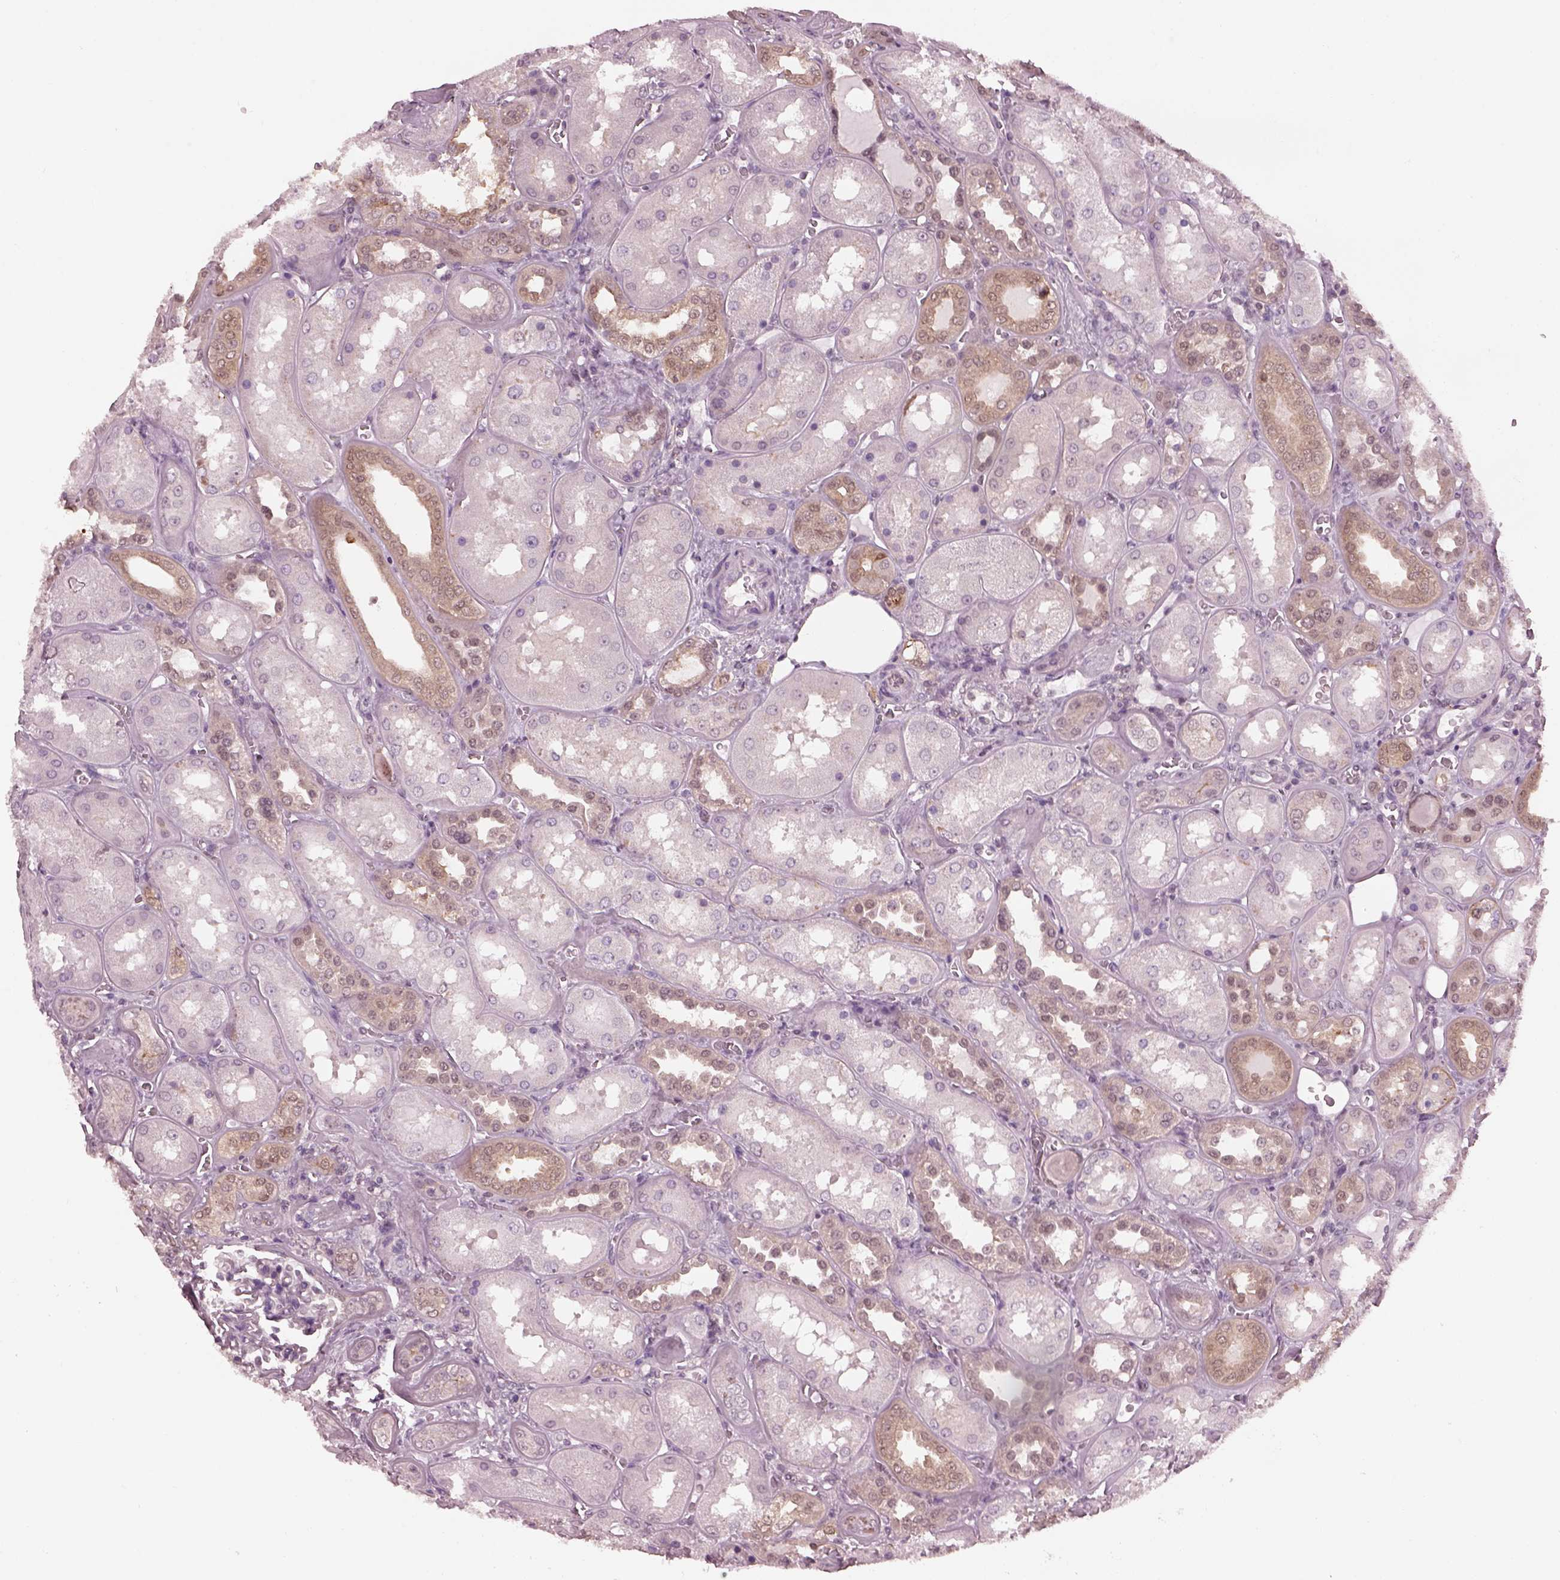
{"staining": {"intensity": "negative", "quantity": "none", "location": "none"}, "tissue": "kidney", "cell_type": "Cells in glomeruli", "image_type": "normal", "snomed": [{"axis": "morphology", "description": "Normal tissue, NOS"}, {"axis": "topography", "description": "Kidney"}], "caption": "This is an IHC photomicrograph of unremarkable human kidney. There is no expression in cells in glomeruli.", "gene": "SRI", "patient": {"sex": "male", "age": 73}}